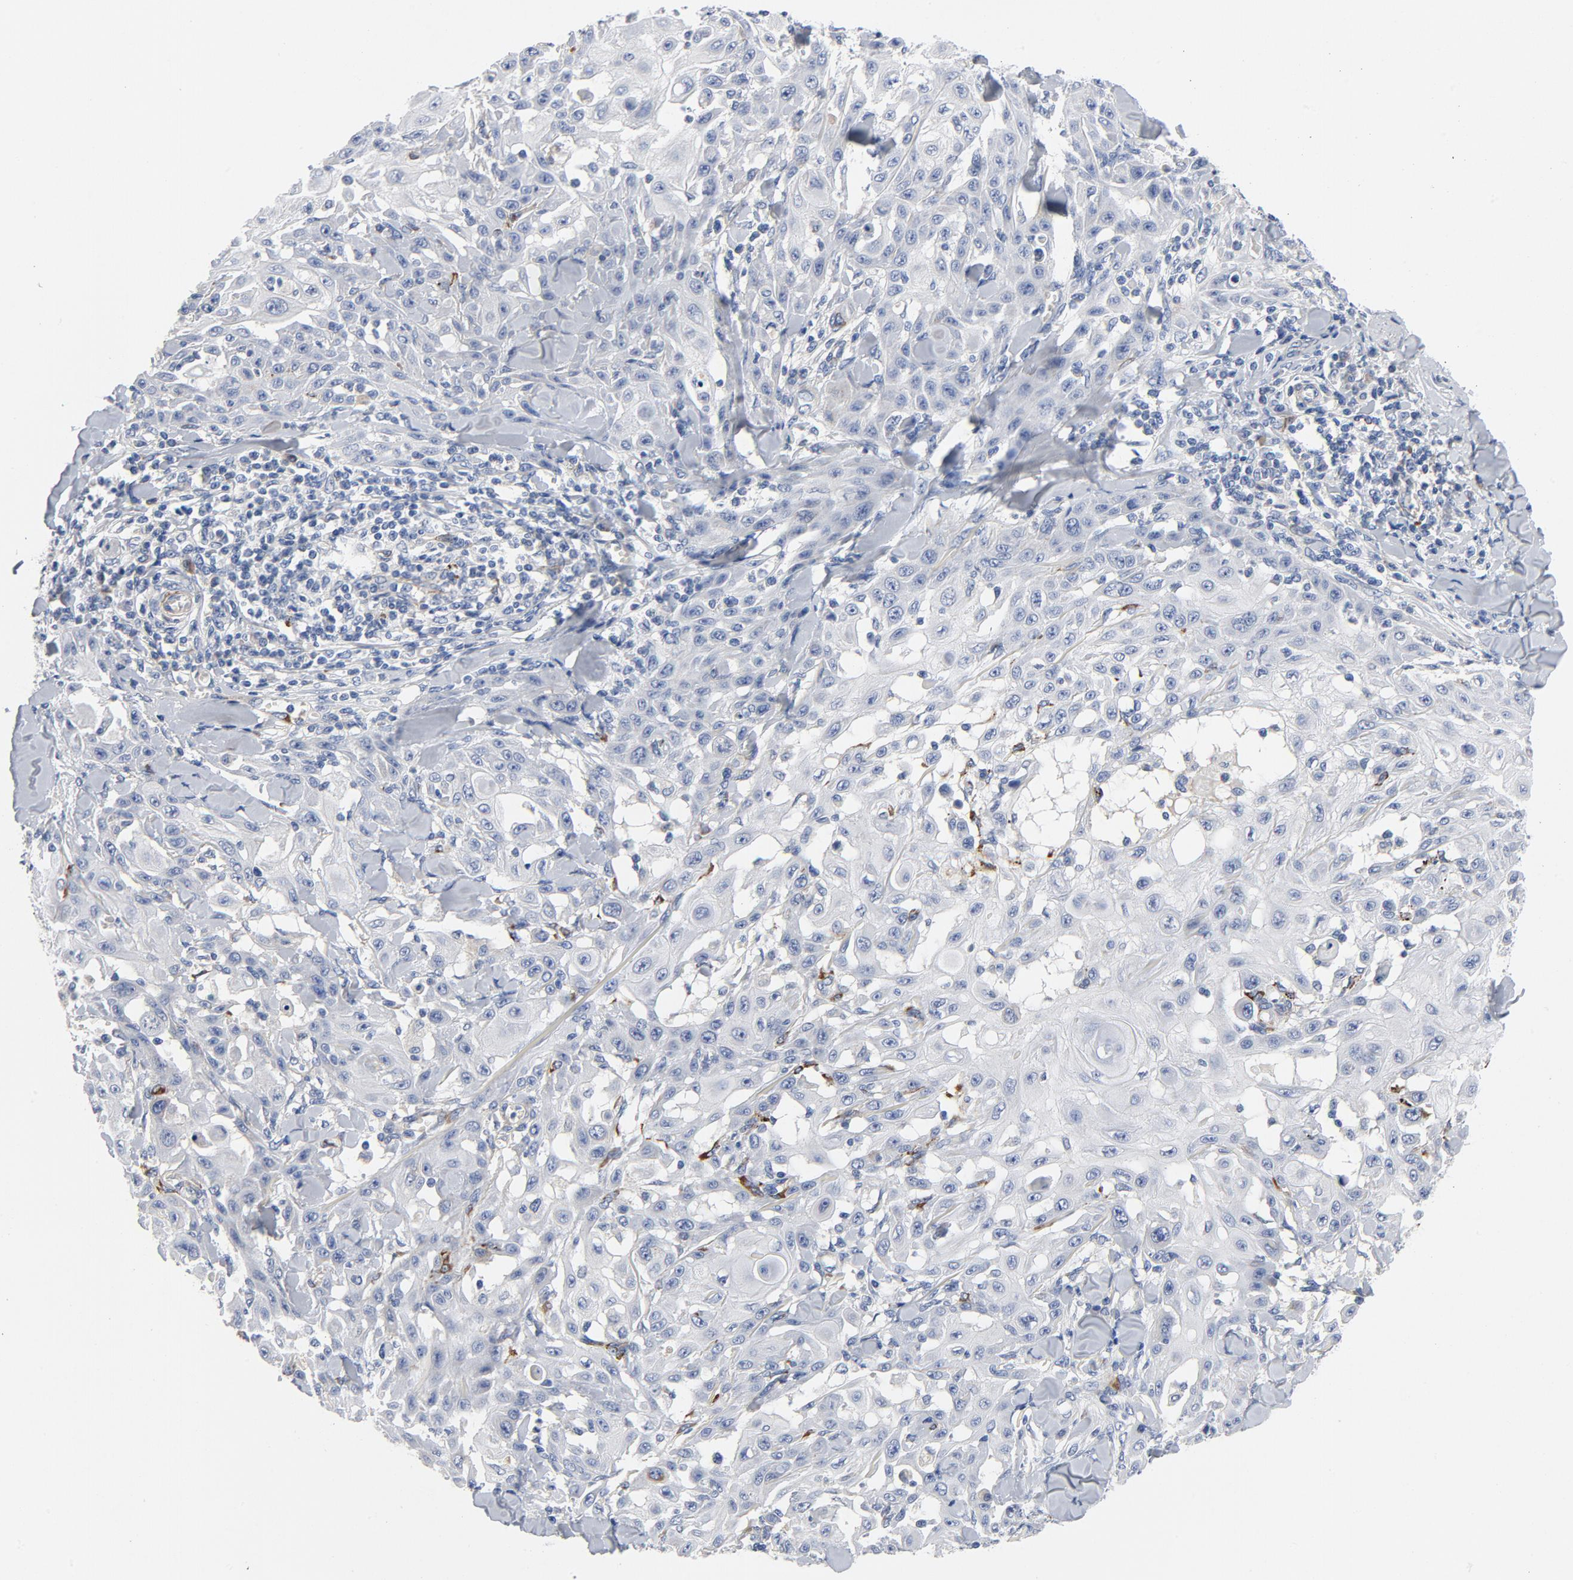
{"staining": {"intensity": "negative", "quantity": "none", "location": "none"}, "tissue": "skin cancer", "cell_type": "Tumor cells", "image_type": "cancer", "snomed": [{"axis": "morphology", "description": "Squamous cell carcinoma, NOS"}, {"axis": "topography", "description": "Skin"}], "caption": "The histopathology image demonstrates no significant staining in tumor cells of squamous cell carcinoma (skin).", "gene": "LAMC1", "patient": {"sex": "male", "age": 24}}